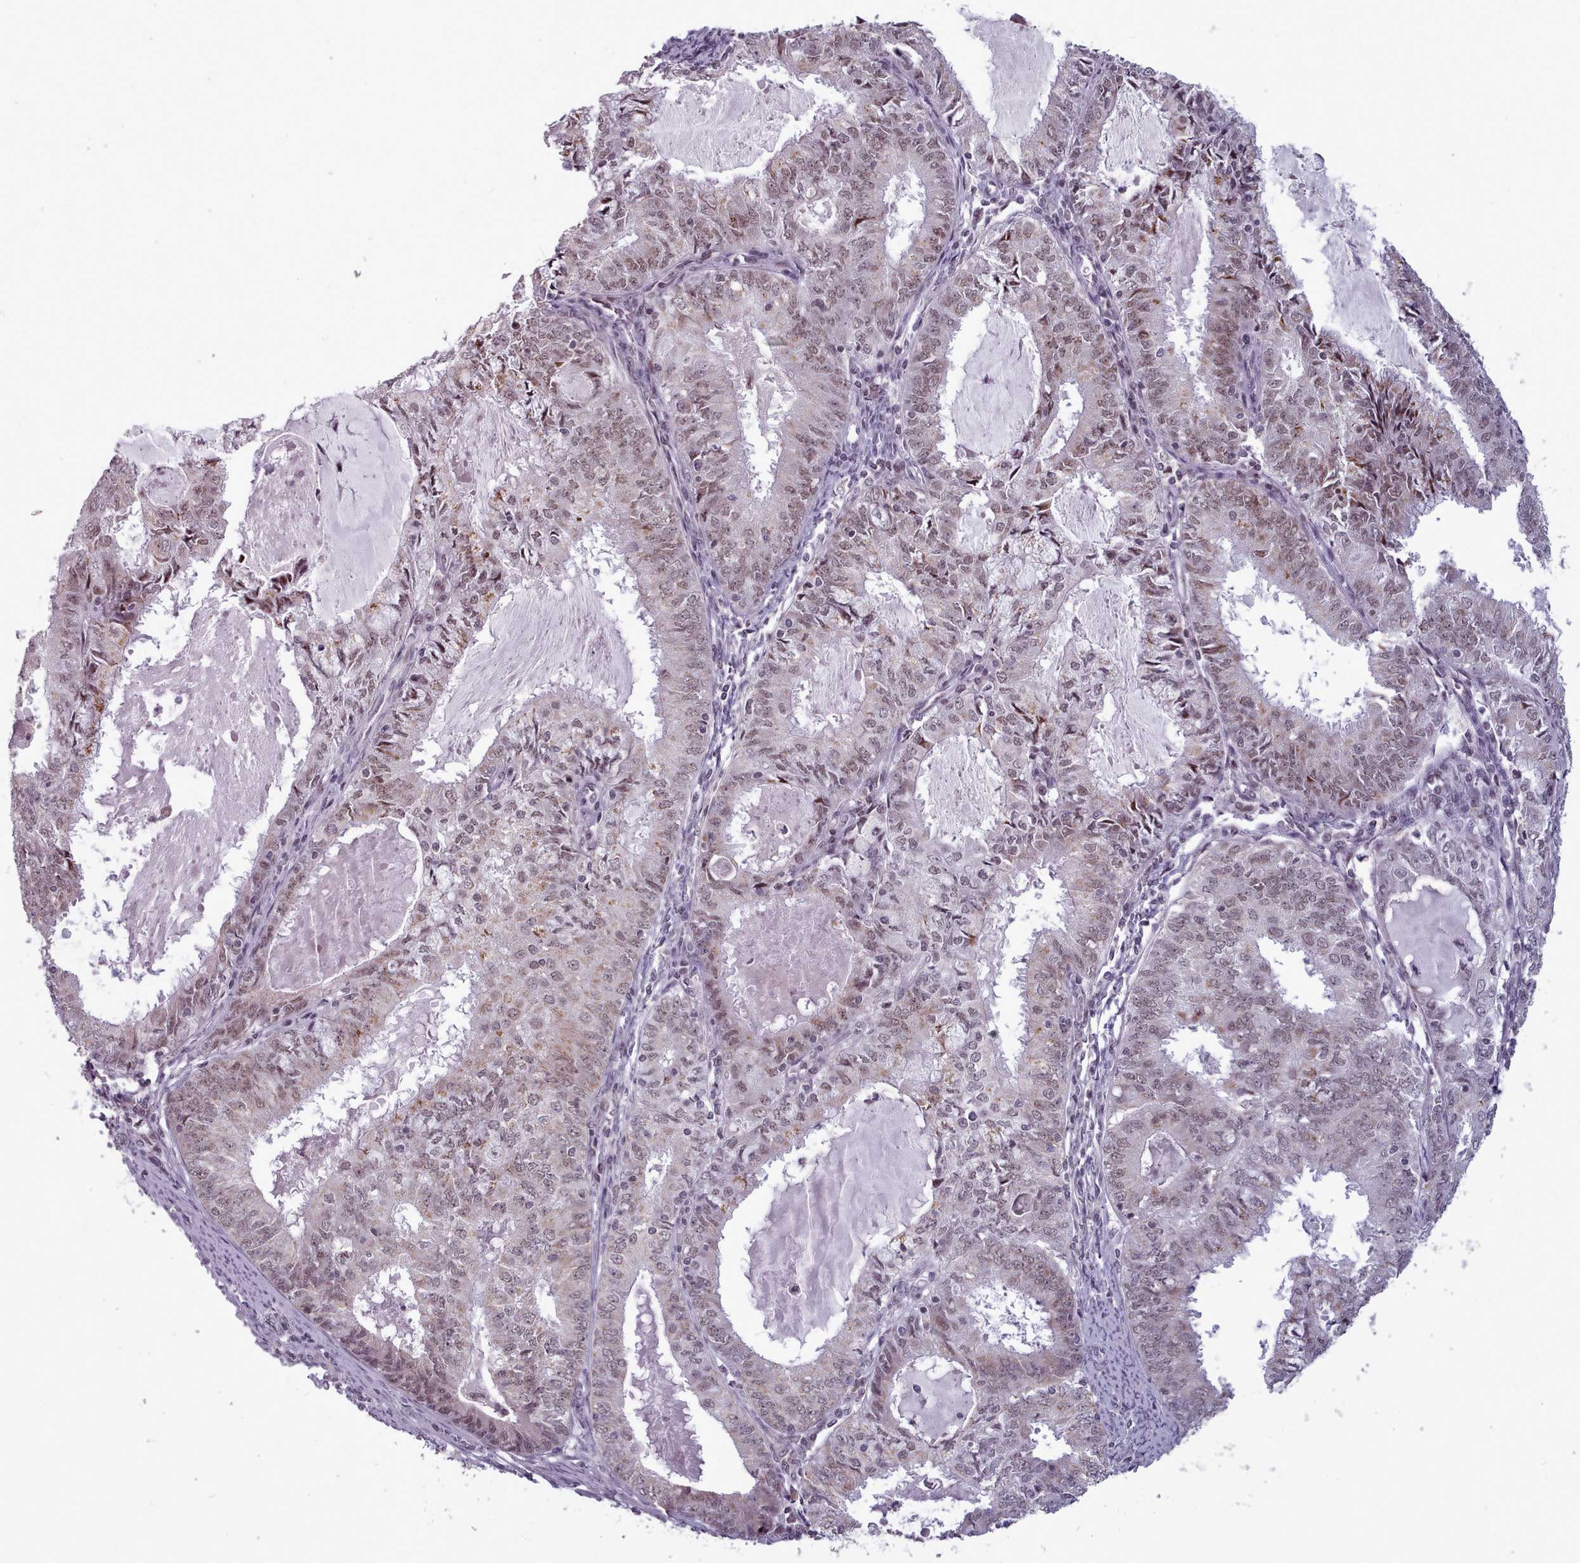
{"staining": {"intensity": "moderate", "quantity": "25%-75%", "location": "nuclear"}, "tissue": "endometrial cancer", "cell_type": "Tumor cells", "image_type": "cancer", "snomed": [{"axis": "morphology", "description": "Adenocarcinoma, NOS"}, {"axis": "topography", "description": "Endometrium"}], "caption": "DAB immunohistochemical staining of endometrial adenocarcinoma reveals moderate nuclear protein staining in approximately 25%-75% of tumor cells.", "gene": "SRSF9", "patient": {"sex": "female", "age": 57}}